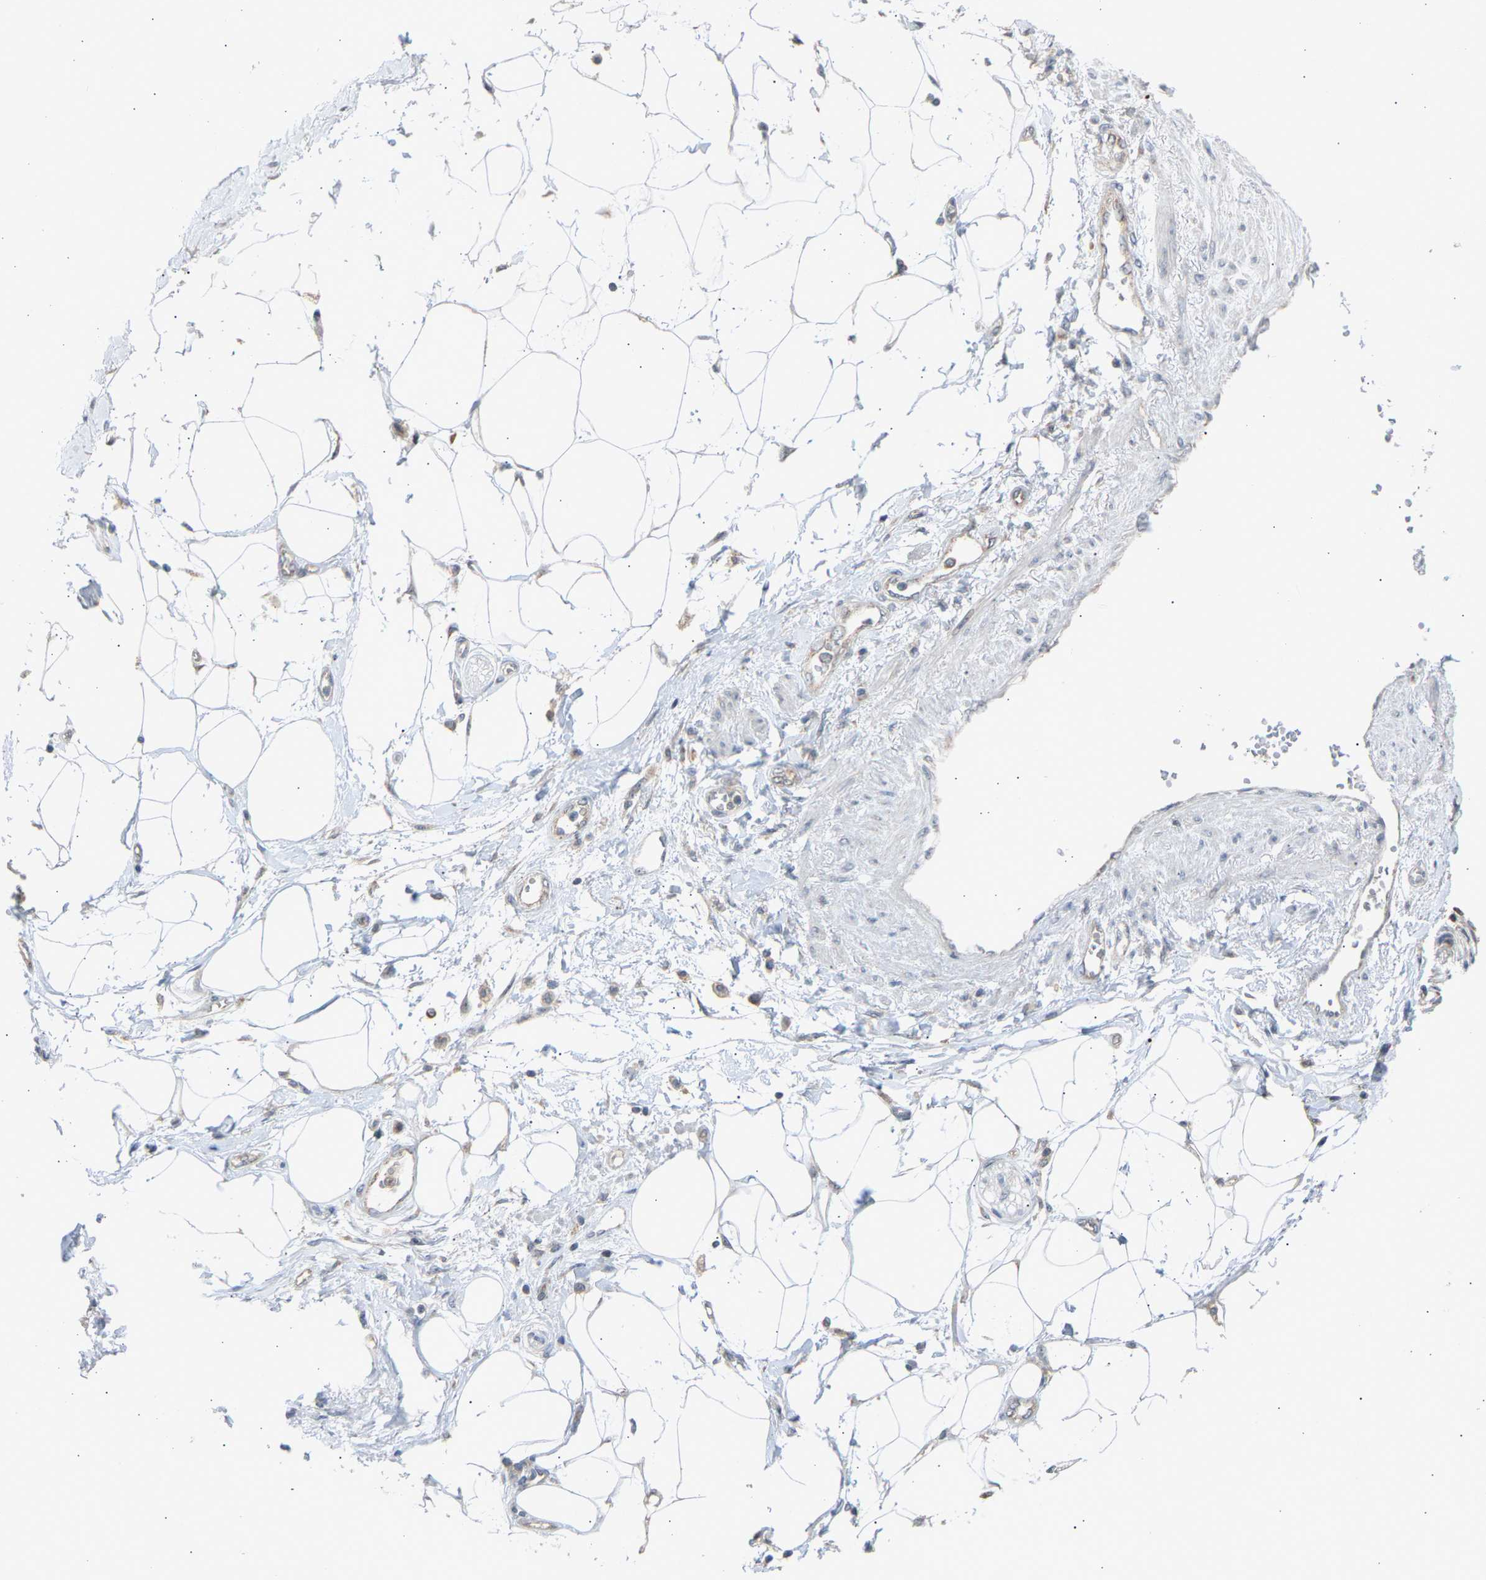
{"staining": {"intensity": "weak", "quantity": "25%-75%", "location": "cytoplasmic/membranous"}, "tissue": "adipose tissue", "cell_type": "Adipocytes", "image_type": "normal", "snomed": [{"axis": "morphology", "description": "Normal tissue, NOS"}, {"axis": "morphology", "description": "Adenocarcinoma, NOS"}, {"axis": "topography", "description": "Duodenum"}, {"axis": "topography", "description": "Peripheral nerve tissue"}], "caption": "Approximately 25%-75% of adipocytes in normal adipose tissue show weak cytoplasmic/membranous protein staining as visualized by brown immunohistochemical staining.", "gene": "SLIRP", "patient": {"sex": "female", "age": 60}}